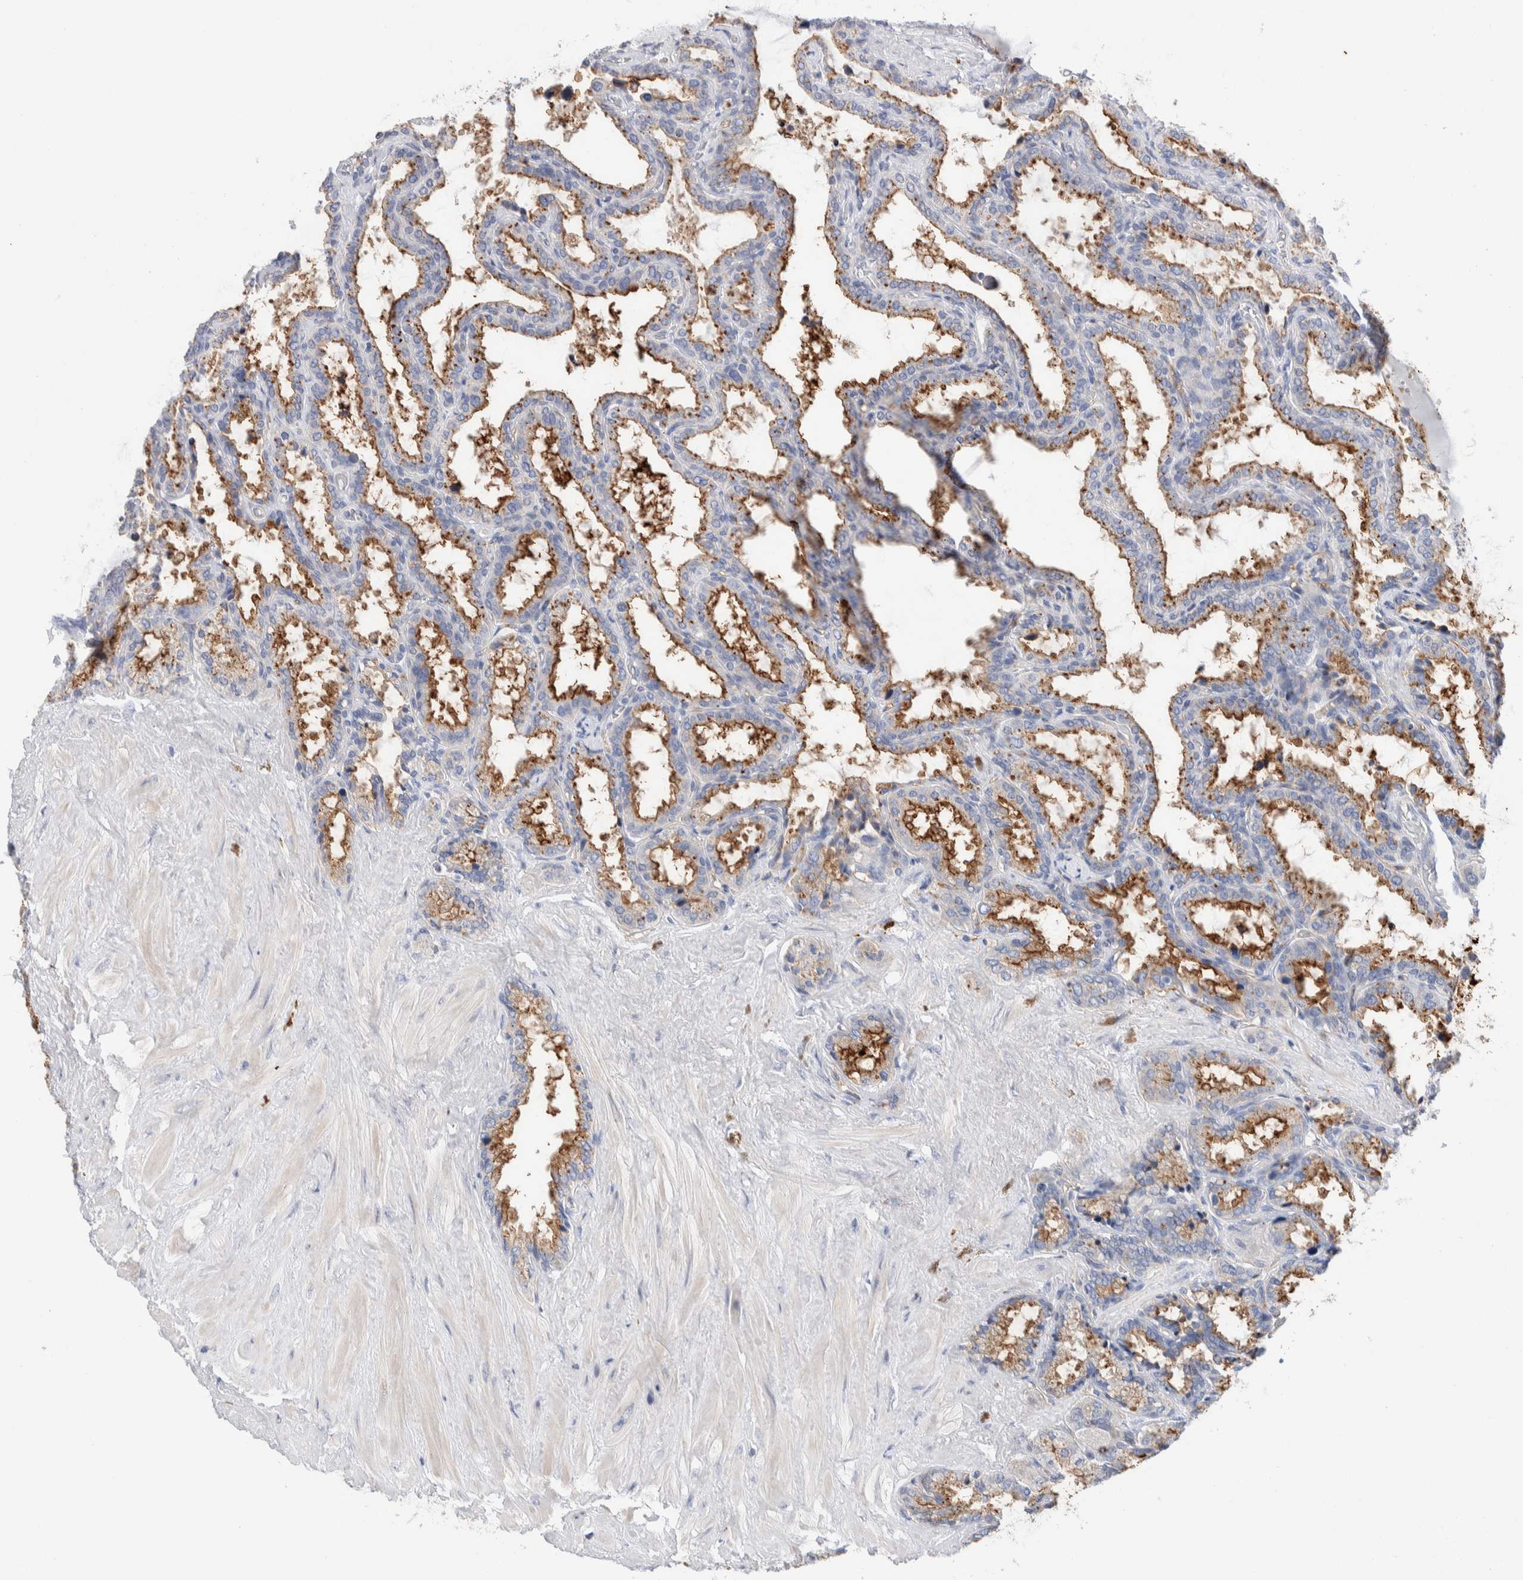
{"staining": {"intensity": "strong", "quantity": "25%-75%", "location": "cytoplasmic/membranous"}, "tissue": "seminal vesicle", "cell_type": "Glandular cells", "image_type": "normal", "snomed": [{"axis": "morphology", "description": "Normal tissue, NOS"}, {"axis": "topography", "description": "Seminal veicle"}], "caption": "Immunohistochemical staining of benign seminal vesicle demonstrates strong cytoplasmic/membranous protein positivity in approximately 25%-75% of glandular cells. Nuclei are stained in blue.", "gene": "METRNL", "patient": {"sex": "male", "age": 46}}